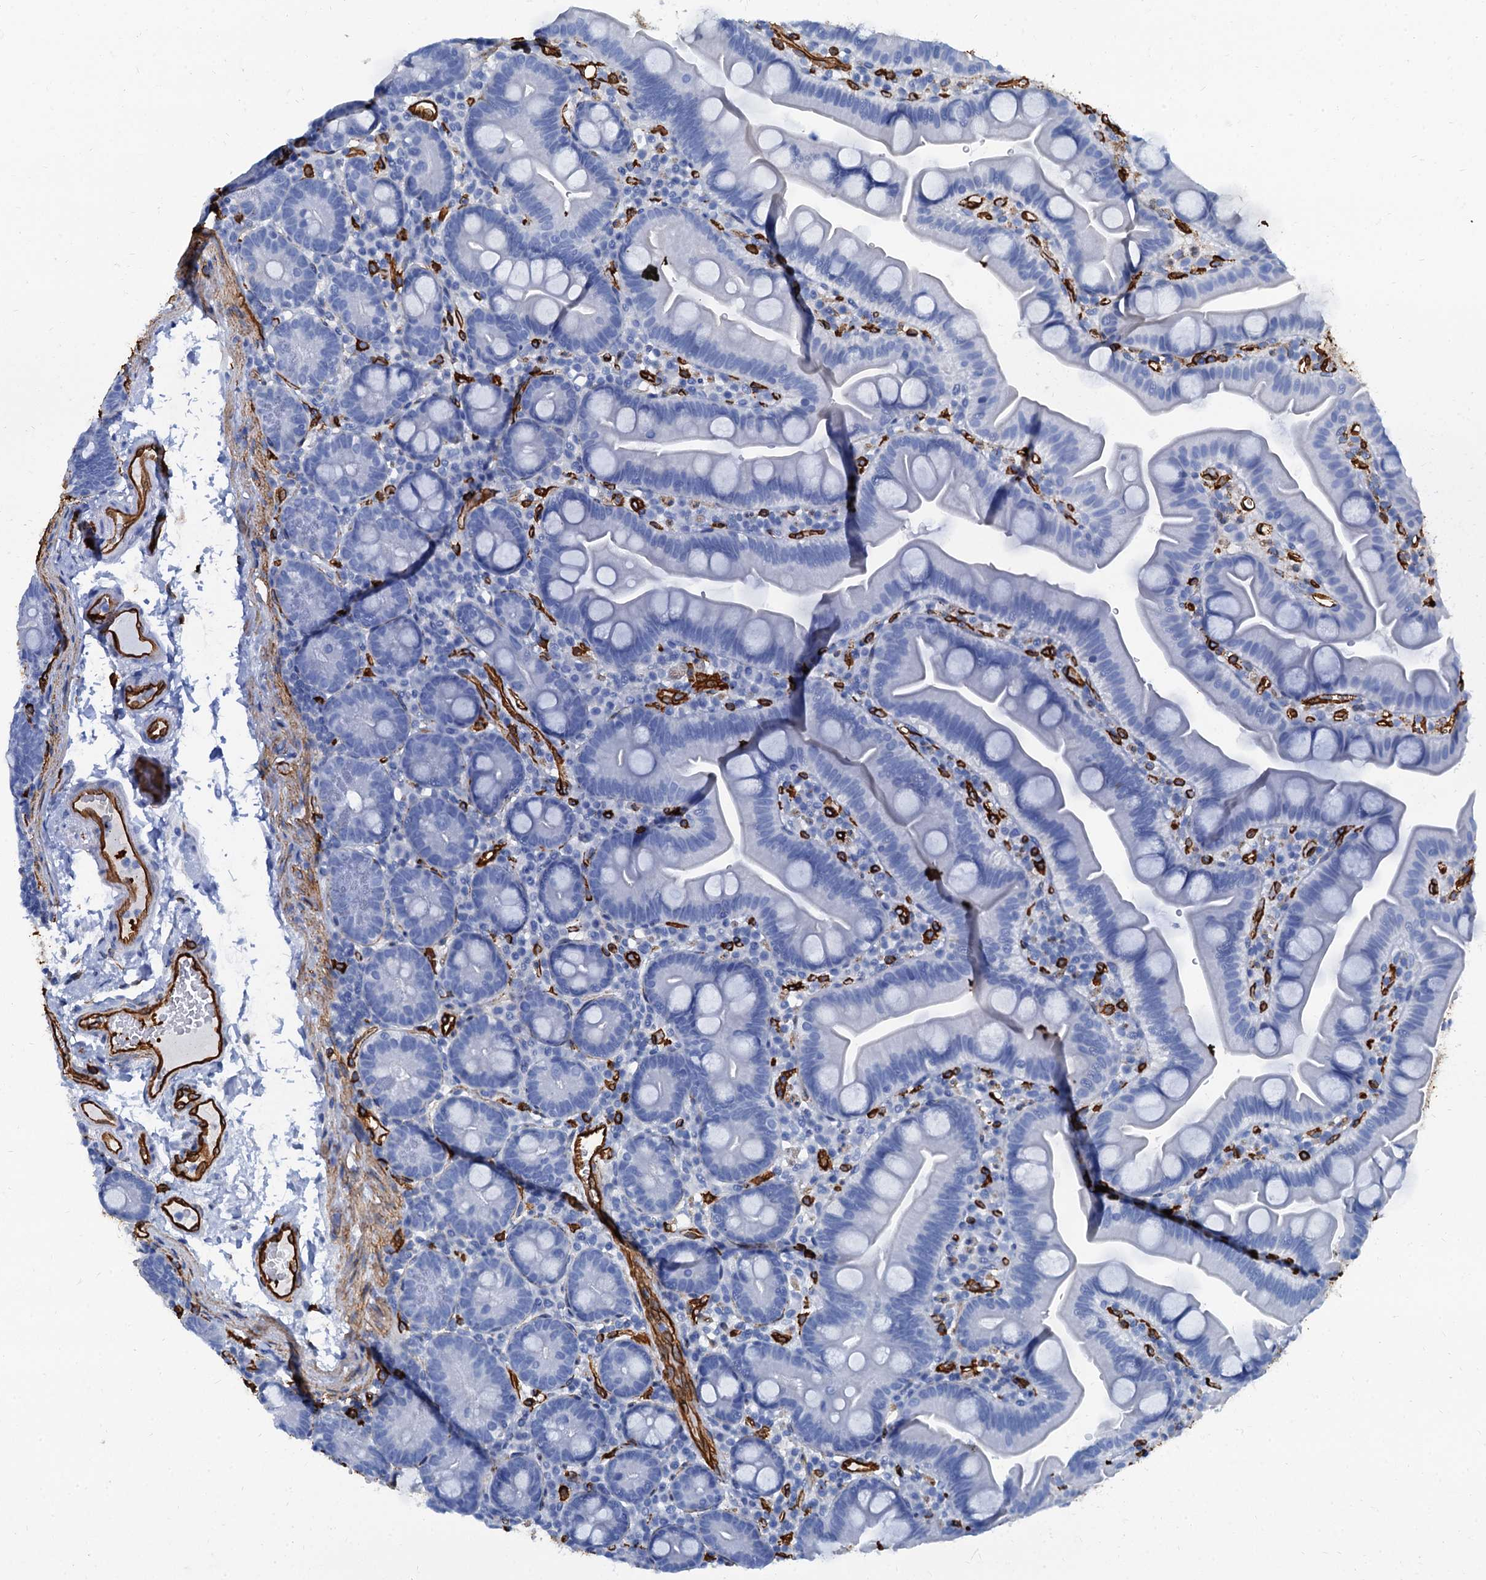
{"staining": {"intensity": "negative", "quantity": "none", "location": "none"}, "tissue": "small intestine", "cell_type": "Glandular cells", "image_type": "normal", "snomed": [{"axis": "morphology", "description": "Normal tissue, NOS"}, {"axis": "topography", "description": "Small intestine"}], "caption": "High power microscopy histopathology image of an immunohistochemistry (IHC) histopathology image of benign small intestine, revealing no significant staining in glandular cells. (IHC, brightfield microscopy, high magnification).", "gene": "CAVIN2", "patient": {"sex": "female", "age": 68}}